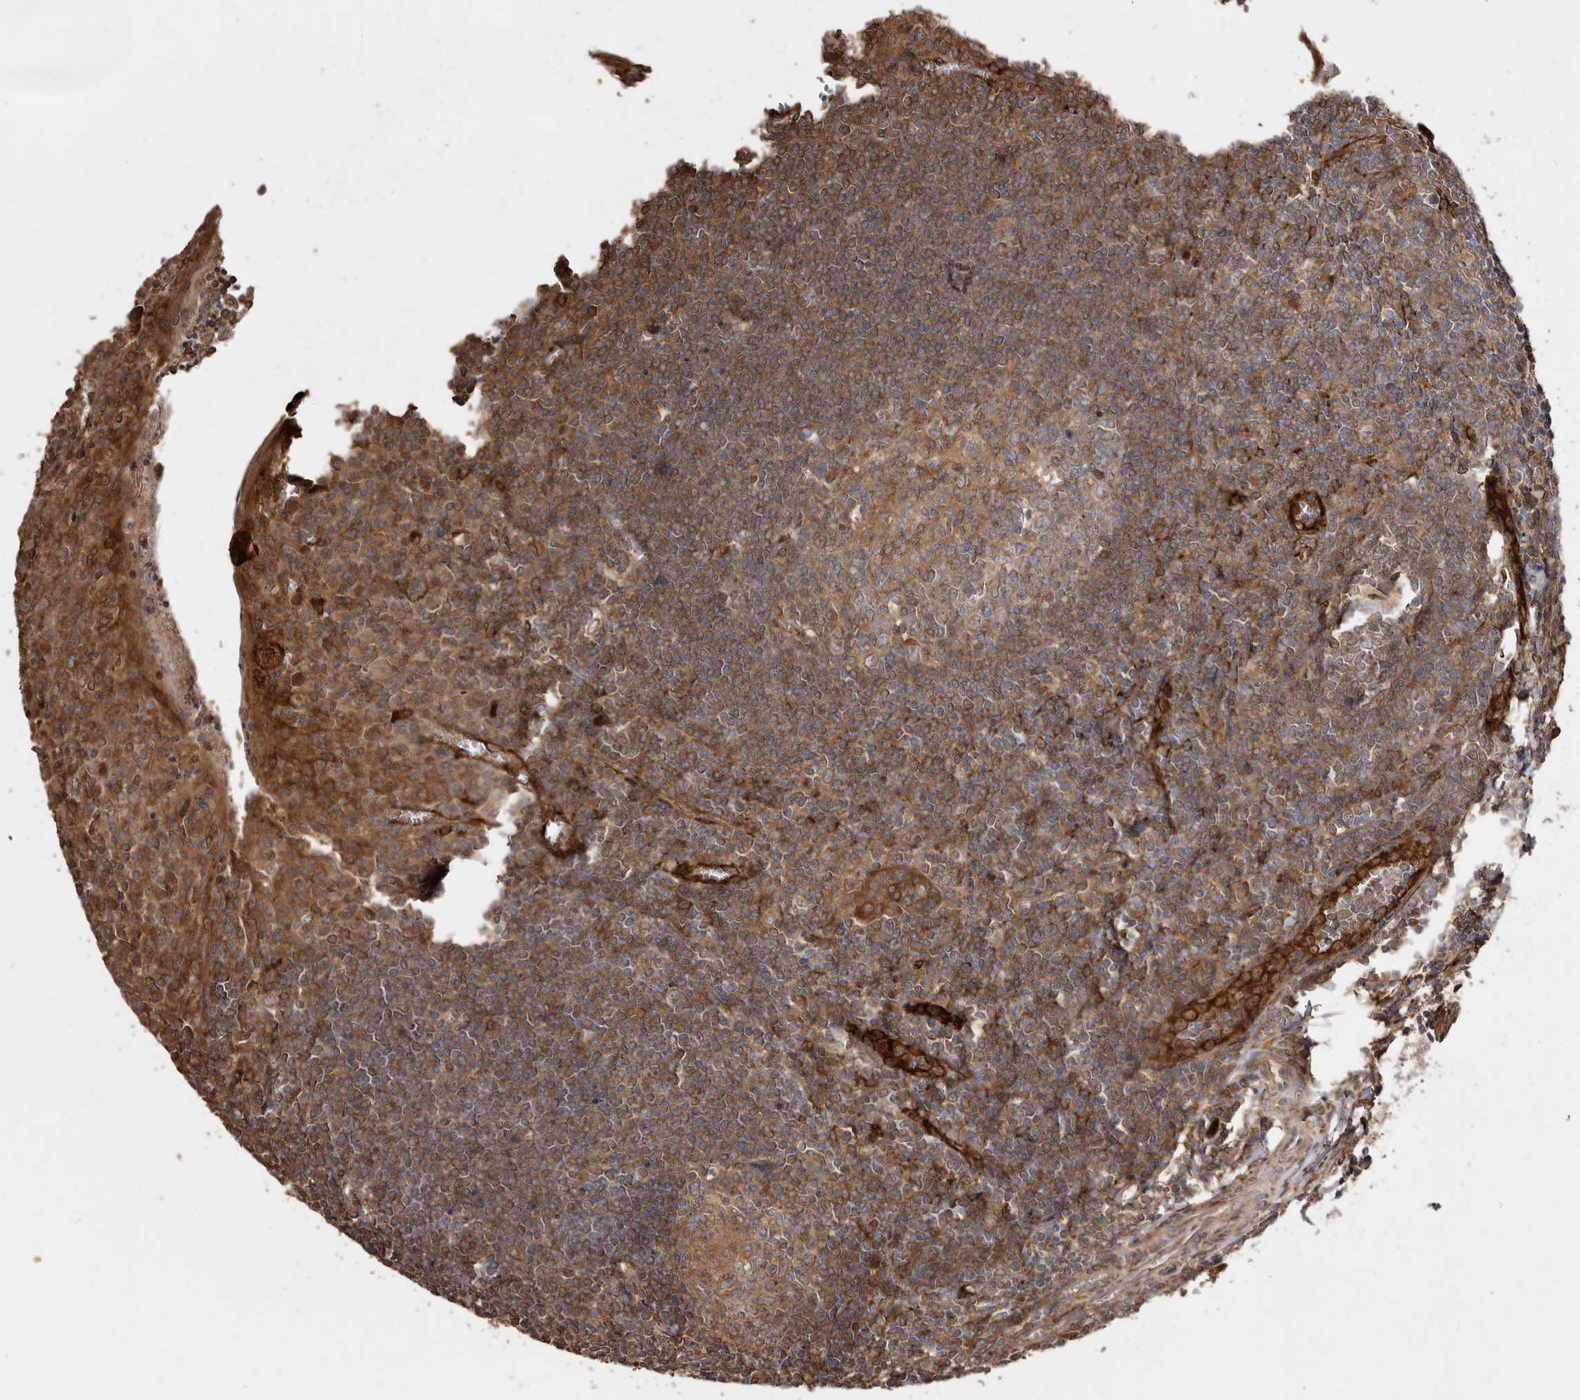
{"staining": {"intensity": "weak", "quantity": ">75%", "location": "cytoplasmic/membranous"}, "tissue": "tonsil", "cell_type": "Germinal center cells", "image_type": "normal", "snomed": [{"axis": "morphology", "description": "Normal tissue, NOS"}, {"axis": "topography", "description": "Tonsil"}], "caption": "Immunohistochemistry micrograph of benign tonsil: tonsil stained using immunohistochemistry reveals low levels of weak protein expression localized specifically in the cytoplasmic/membranous of germinal center cells, appearing as a cytoplasmic/membranous brown color.", "gene": "FLAD1", "patient": {"sex": "male", "age": 27}}